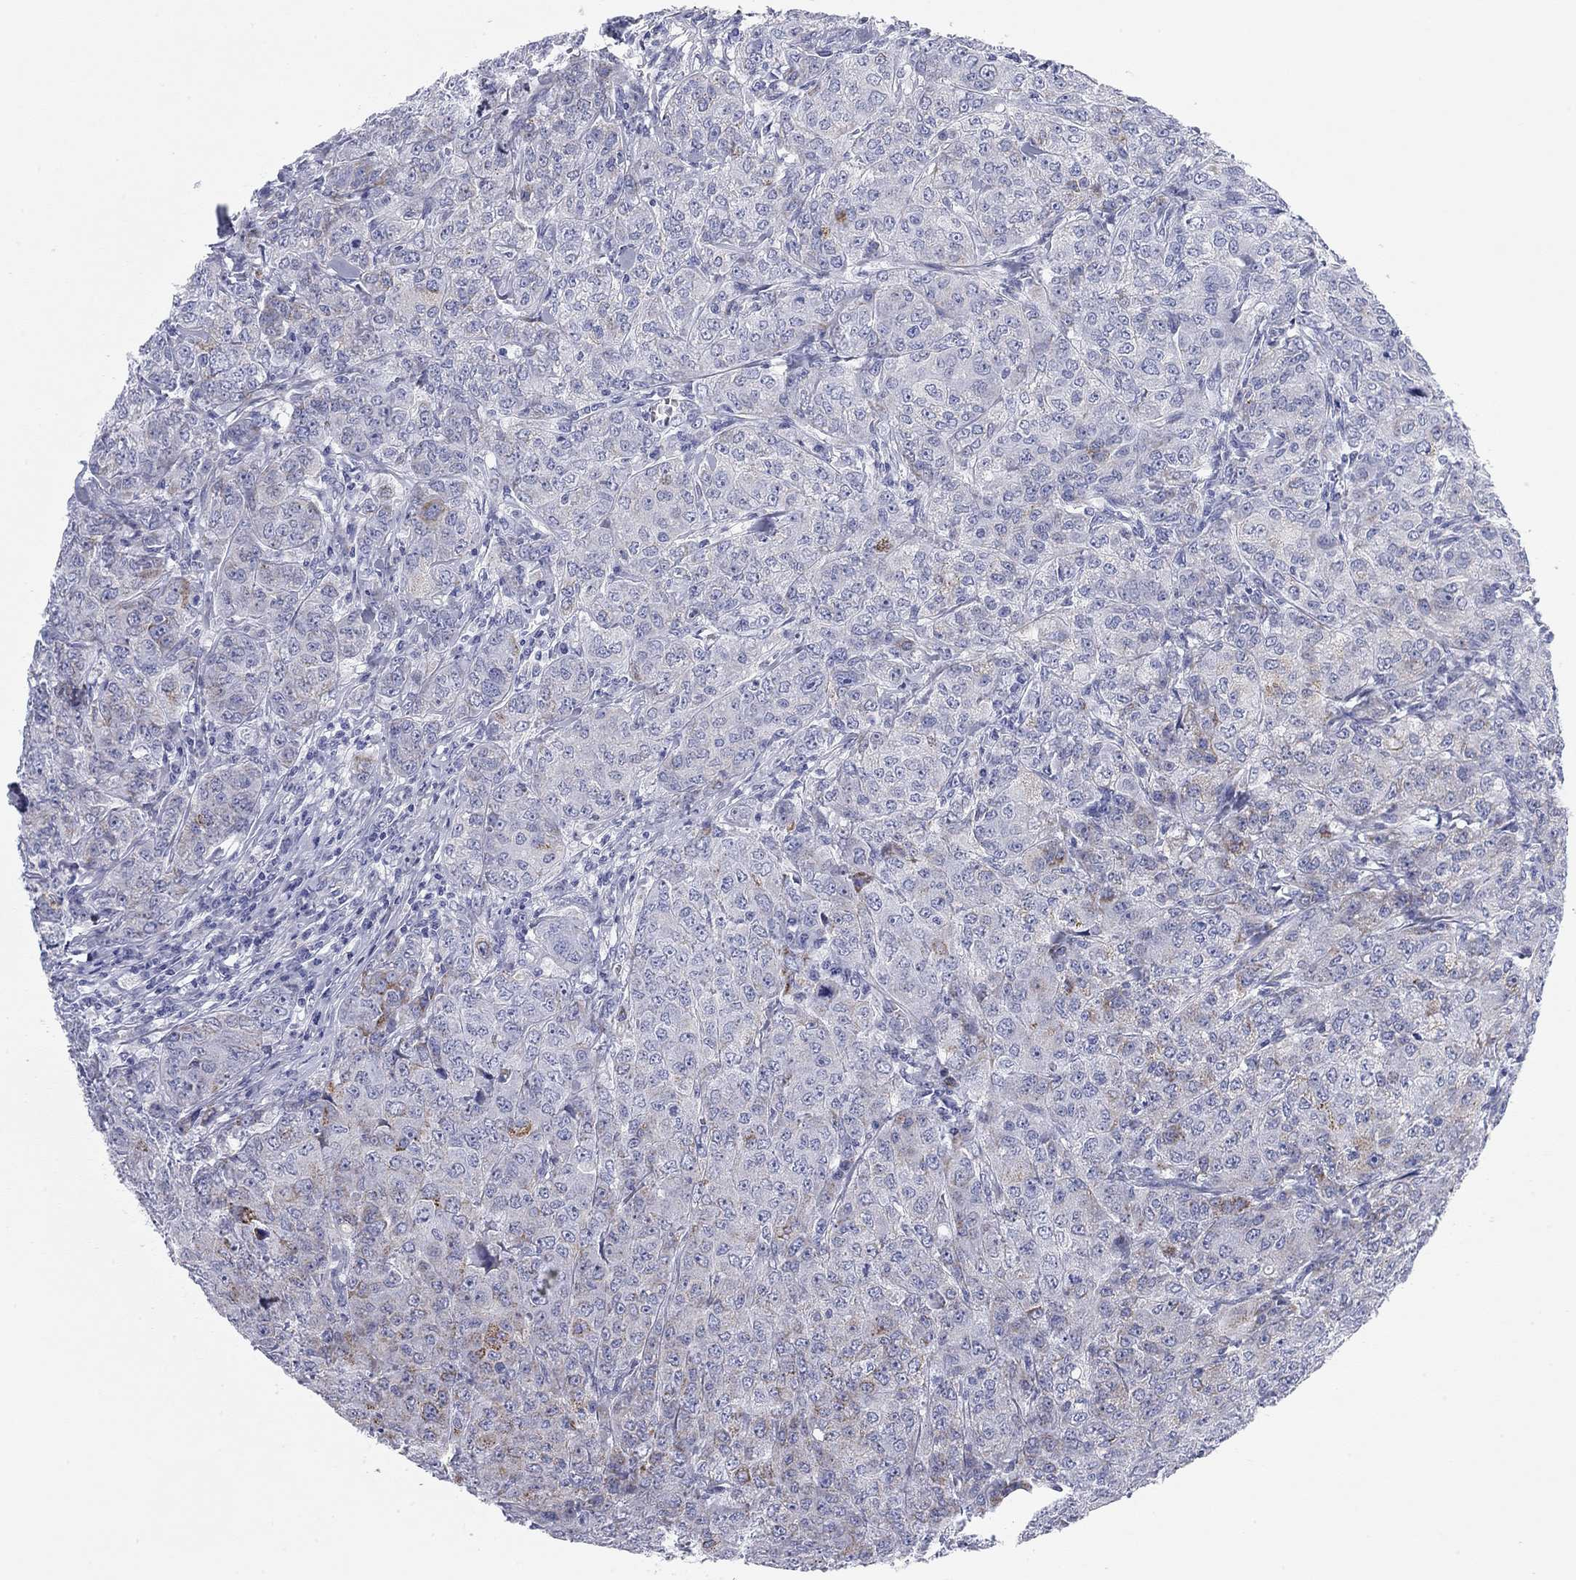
{"staining": {"intensity": "moderate", "quantity": "<25%", "location": "cytoplasmic/membranous"}, "tissue": "breast cancer", "cell_type": "Tumor cells", "image_type": "cancer", "snomed": [{"axis": "morphology", "description": "Duct carcinoma"}, {"axis": "topography", "description": "Breast"}], "caption": "IHC image of neoplastic tissue: breast cancer (intraductal carcinoma) stained using immunohistochemistry demonstrates low levels of moderate protein expression localized specifically in the cytoplasmic/membranous of tumor cells, appearing as a cytoplasmic/membranous brown color.", "gene": "CHI3L2", "patient": {"sex": "female", "age": 43}}